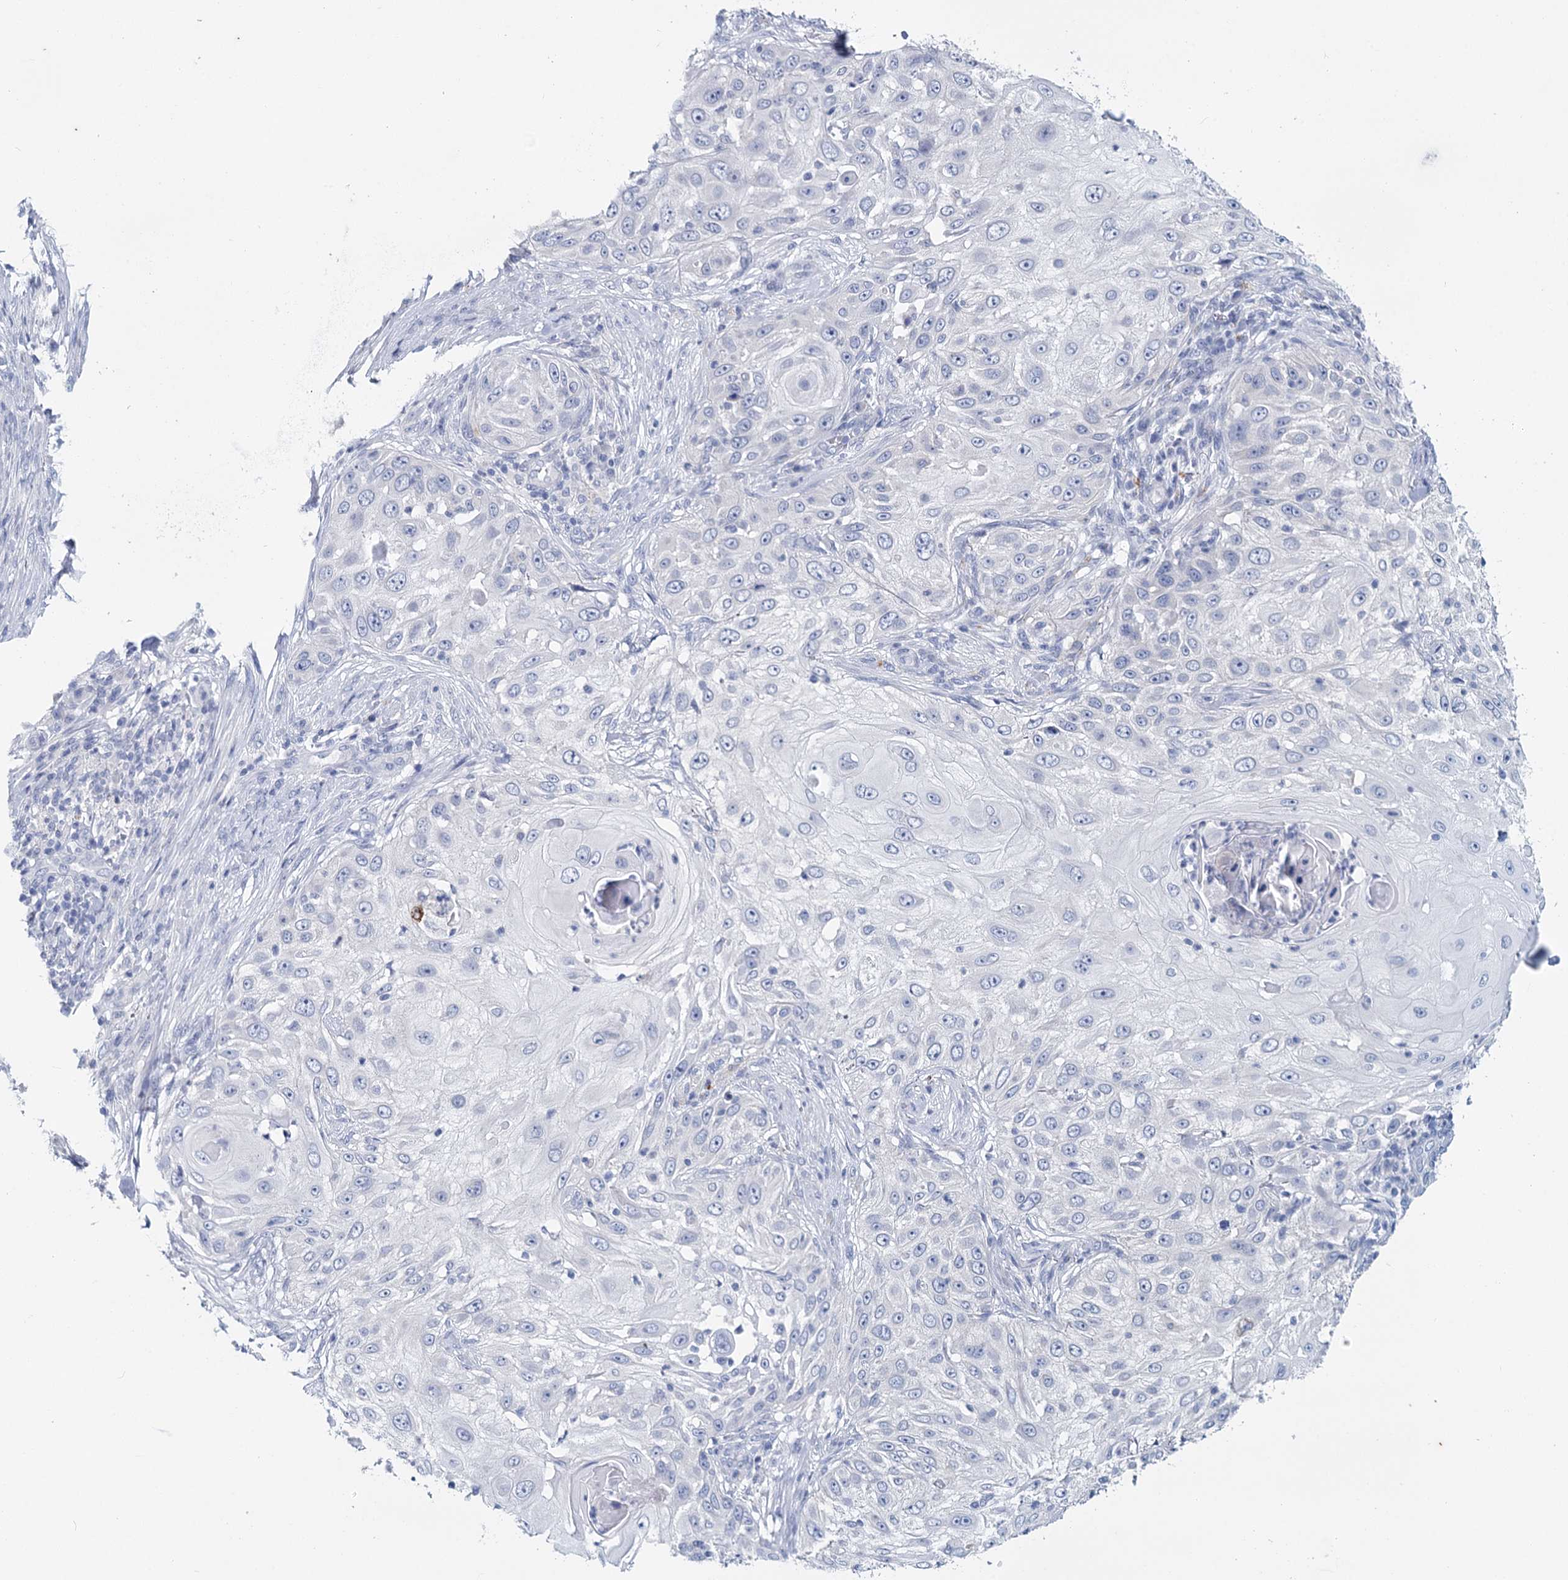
{"staining": {"intensity": "negative", "quantity": "none", "location": "none"}, "tissue": "skin cancer", "cell_type": "Tumor cells", "image_type": "cancer", "snomed": [{"axis": "morphology", "description": "Squamous cell carcinoma, NOS"}, {"axis": "topography", "description": "Skin"}], "caption": "The IHC micrograph has no significant expression in tumor cells of squamous cell carcinoma (skin) tissue.", "gene": "METTL7B", "patient": {"sex": "female", "age": 44}}